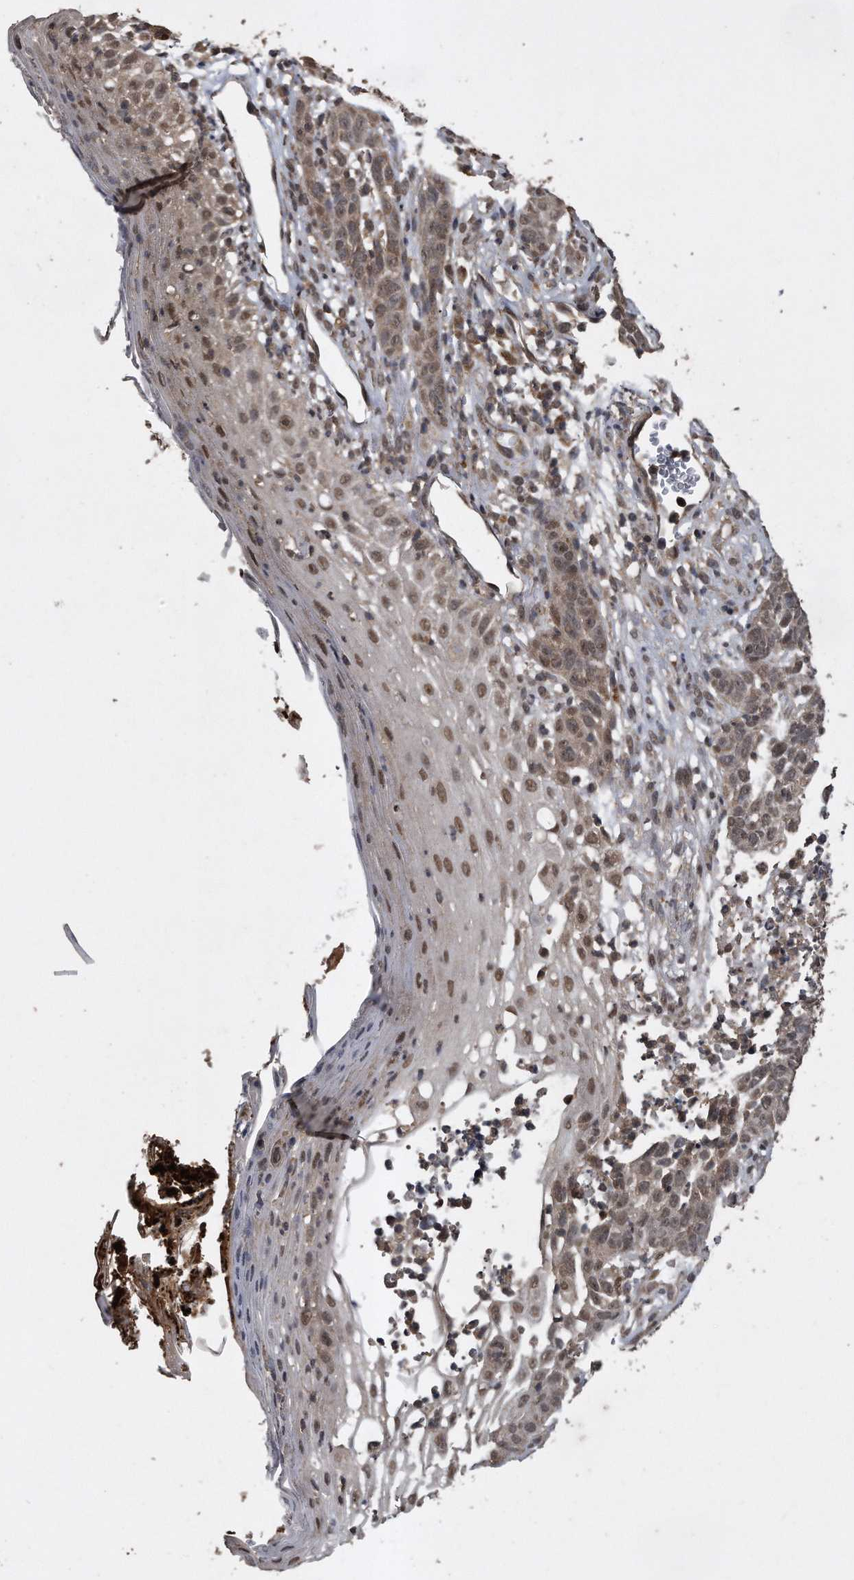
{"staining": {"intensity": "weak", "quantity": "<25%", "location": "nuclear"}, "tissue": "skin cancer", "cell_type": "Tumor cells", "image_type": "cancer", "snomed": [{"axis": "morphology", "description": "Basal cell carcinoma"}, {"axis": "topography", "description": "Skin"}], "caption": "Tumor cells show no significant protein expression in skin basal cell carcinoma.", "gene": "CRYZL1", "patient": {"sex": "female", "age": 84}}